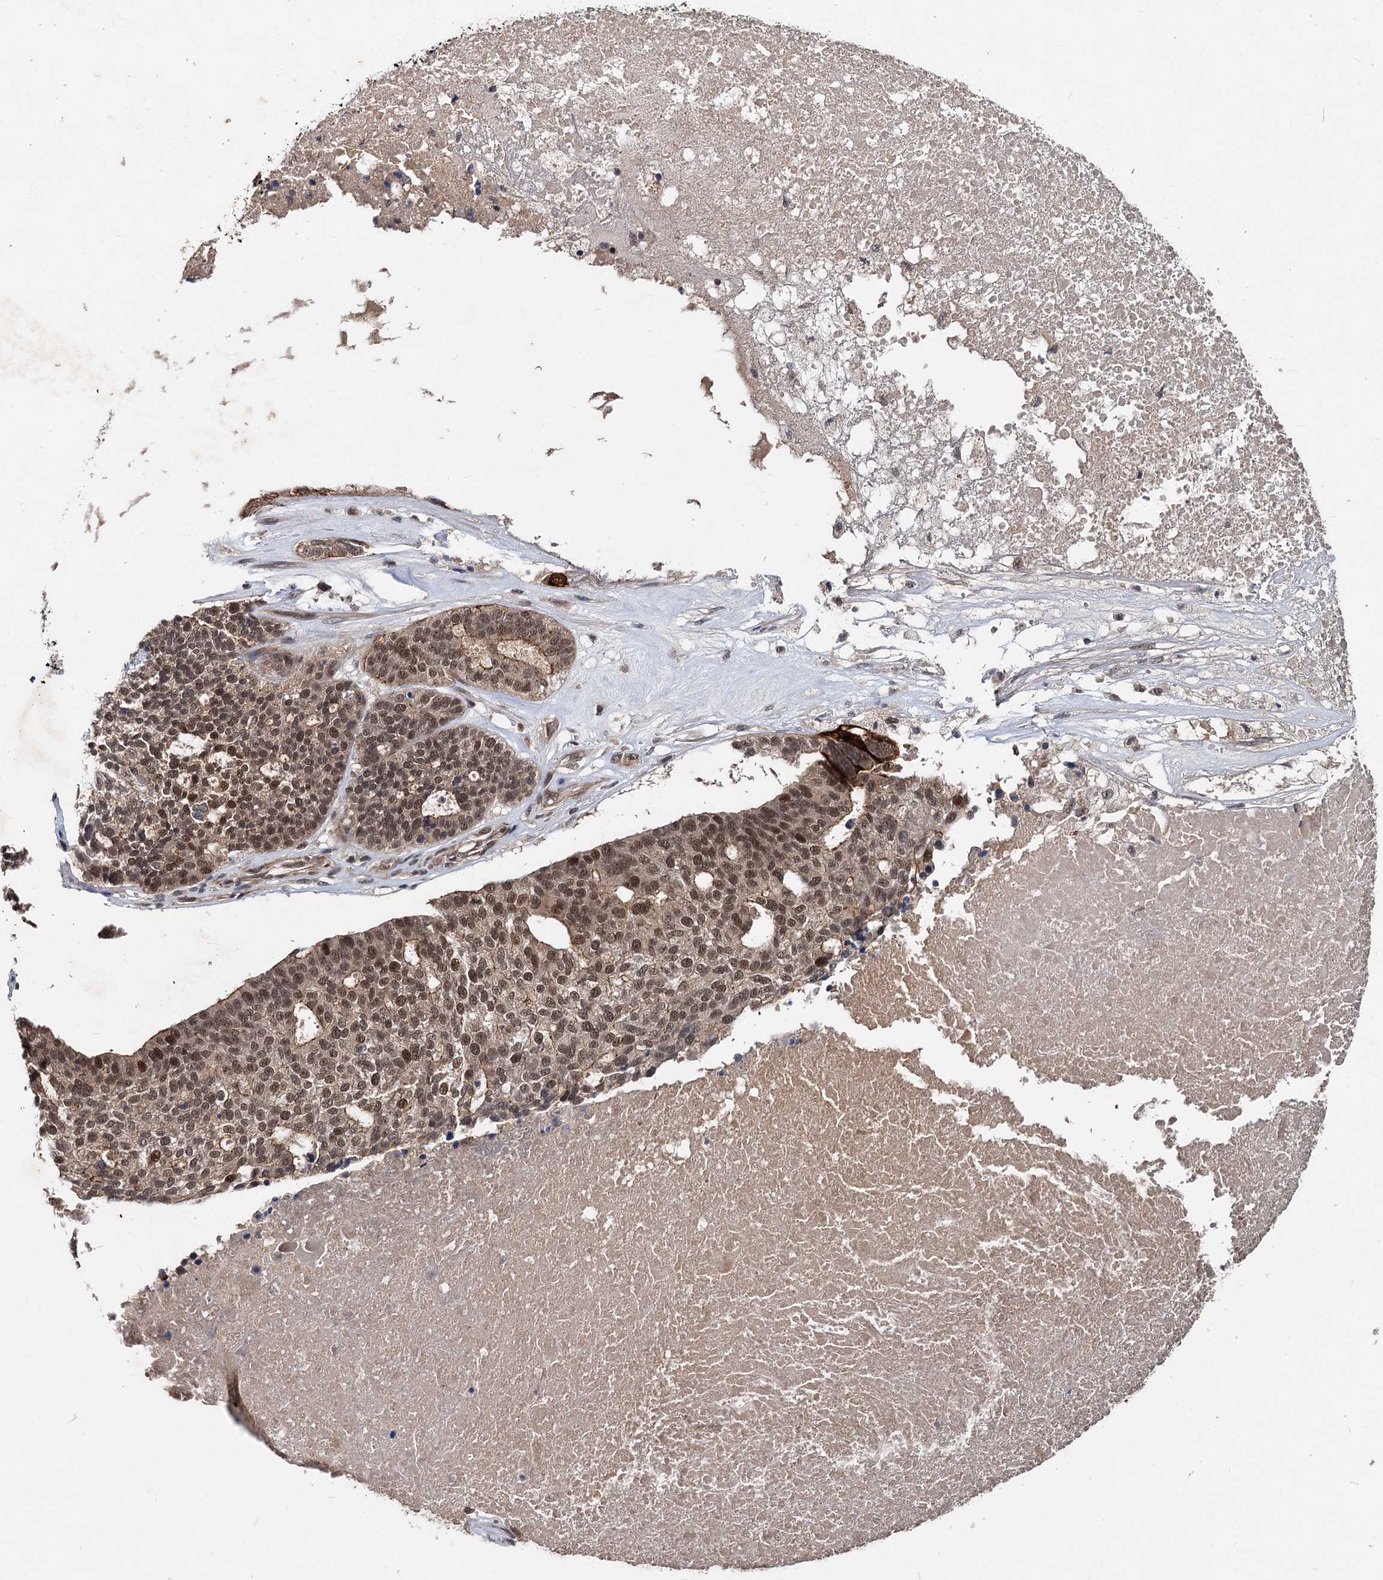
{"staining": {"intensity": "moderate", "quantity": ">75%", "location": "nuclear"}, "tissue": "ovarian cancer", "cell_type": "Tumor cells", "image_type": "cancer", "snomed": [{"axis": "morphology", "description": "Cystadenocarcinoma, serous, NOS"}, {"axis": "topography", "description": "Ovary"}], "caption": "Protein staining reveals moderate nuclear positivity in about >75% of tumor cells in ovarian cancer.", "gene": "RITA1", "patient": {"sex": "female", "age": 59}}